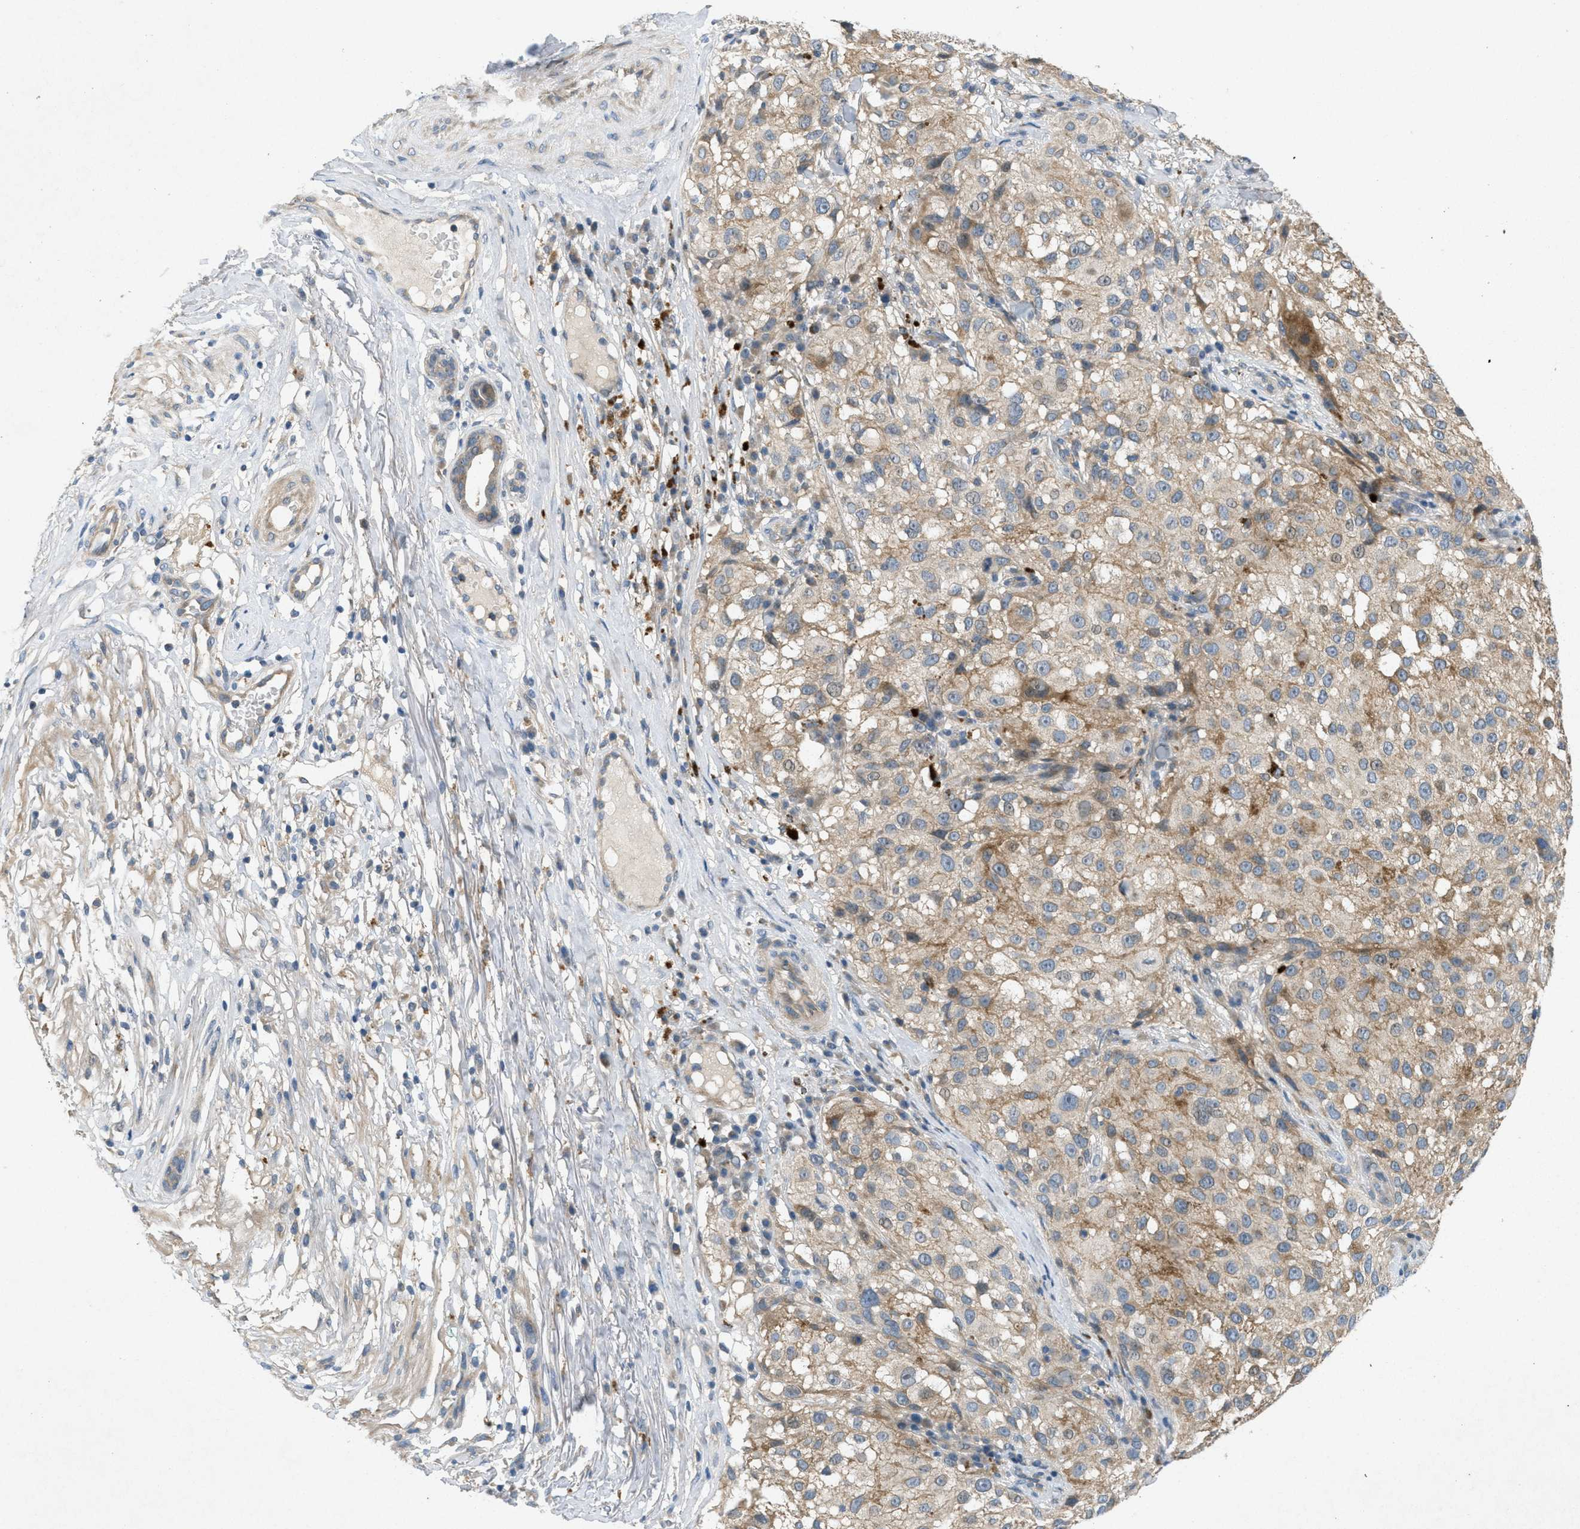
{"staining": {"intensity": "moderate", "quantity": "<25%", "location": "cytoplasmic/membranous"}, "tissue": "melanoma", "cell_type": "Tumor cells", "image_type": "cancer", "snomed": [{"axis": "morphology", "description": "Necrosis, NOS"}, {"axis": "morphology", "description": "Malignant melanoma, NOS"}, {"axis": "topography", "description": "Skin"}], "caption": "Protein expression analysis of melanoma displays moderate cytoplasmic/membranous staining in about <25% of tumor cells.", "gene": "ADCY6", "patient": {"sex": "female", "age": 87}}